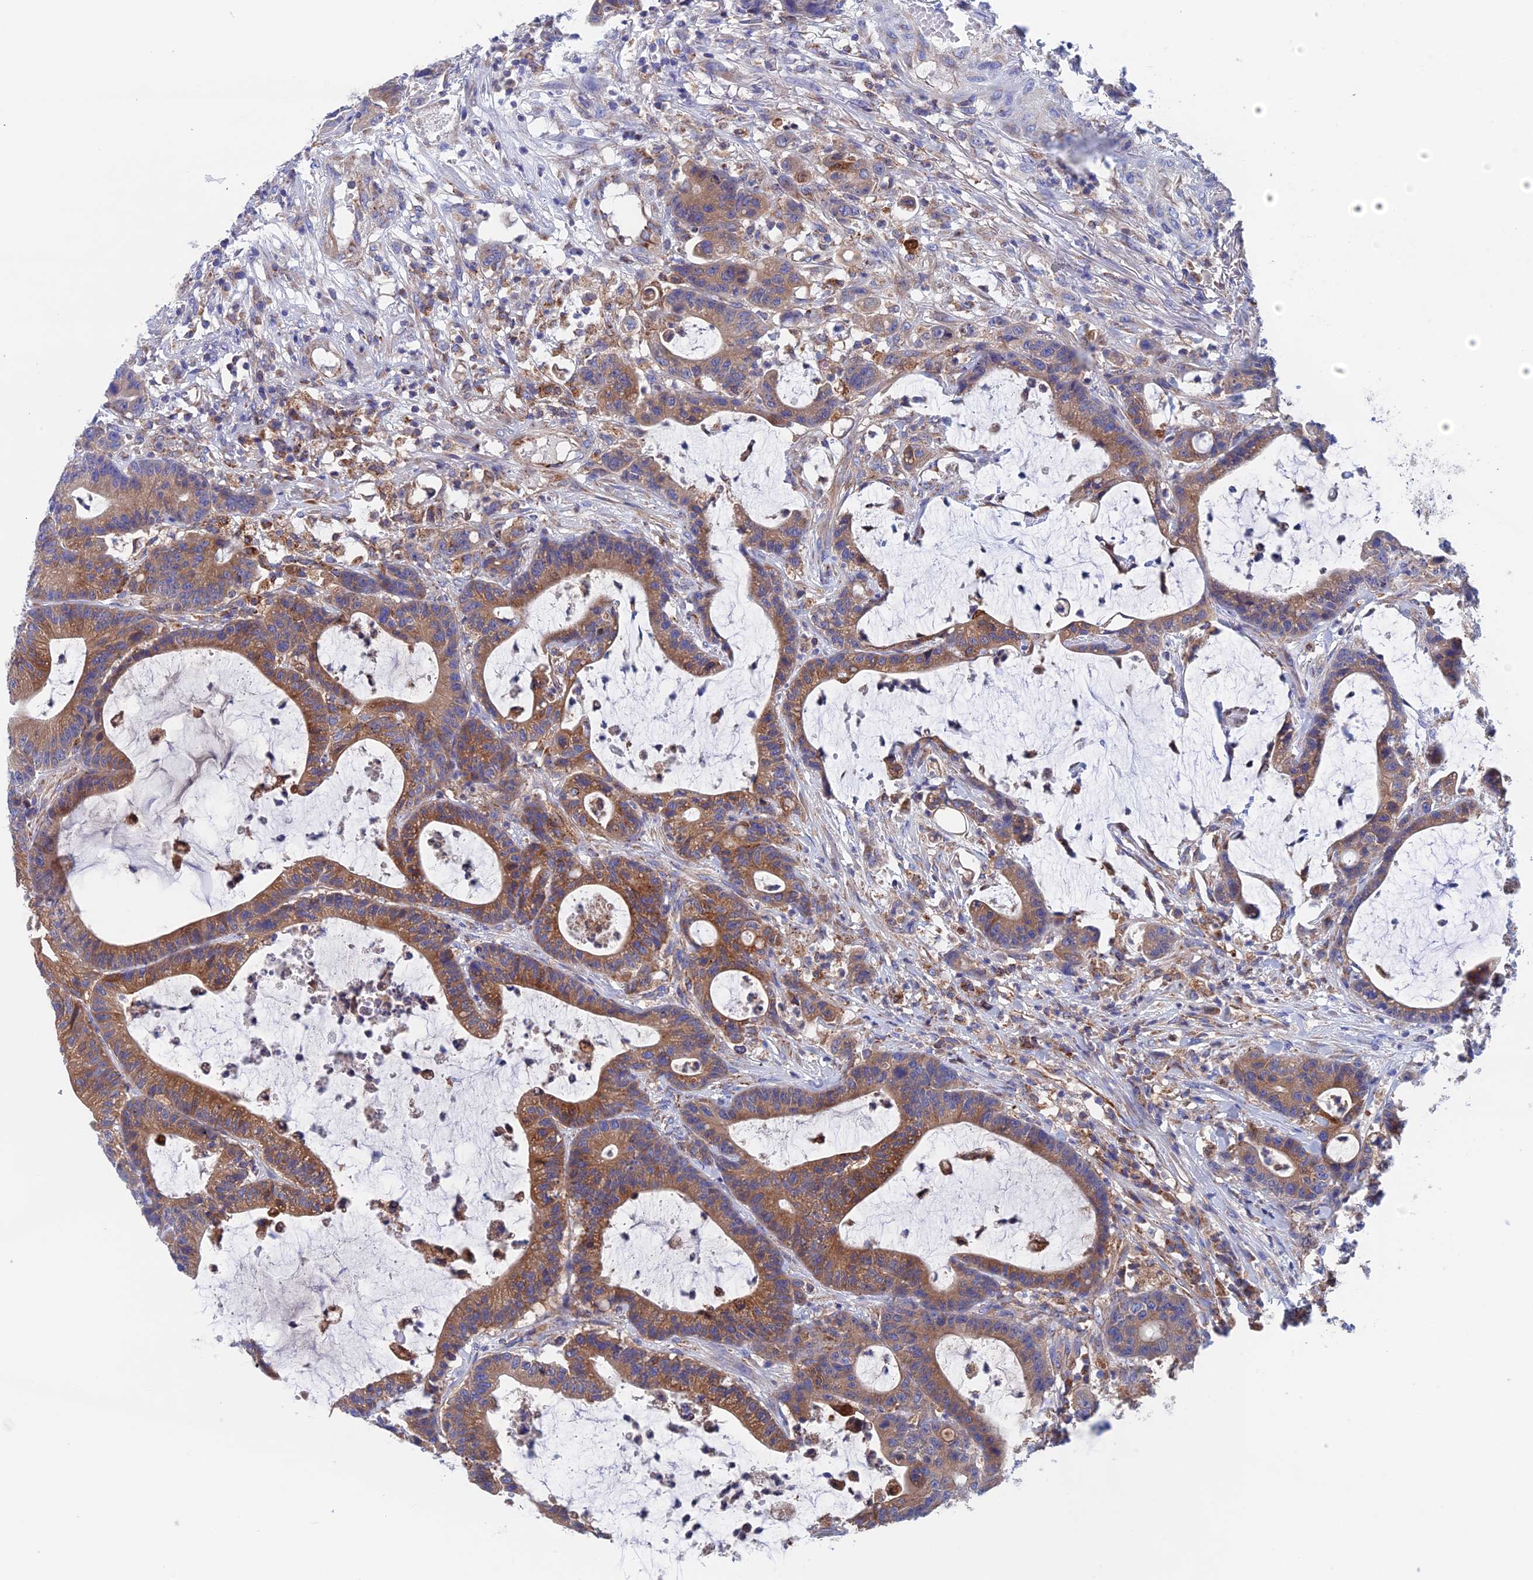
{"staining": {"intensity": "moderate", "quantity": ">75%", "location": "cytoplasmic/membranous"}, "tissue": "colorectal cancer", "cell_type": "Tumor cells", "image_type": "cancer", "snomed": [{"axis": "morphology", "description": "Adenocarcinoma, NOS"}, {"axis": "topography", "description": "Colon"}], "caption": "About >75% of tumor cells in human colorectal cancer reveal moderate cytoplasmic/membranous protein staining as visualized by brown immunohistochemical staining.", "gene": "WDR83", "patient": {"sex": "female", "age": 84}}